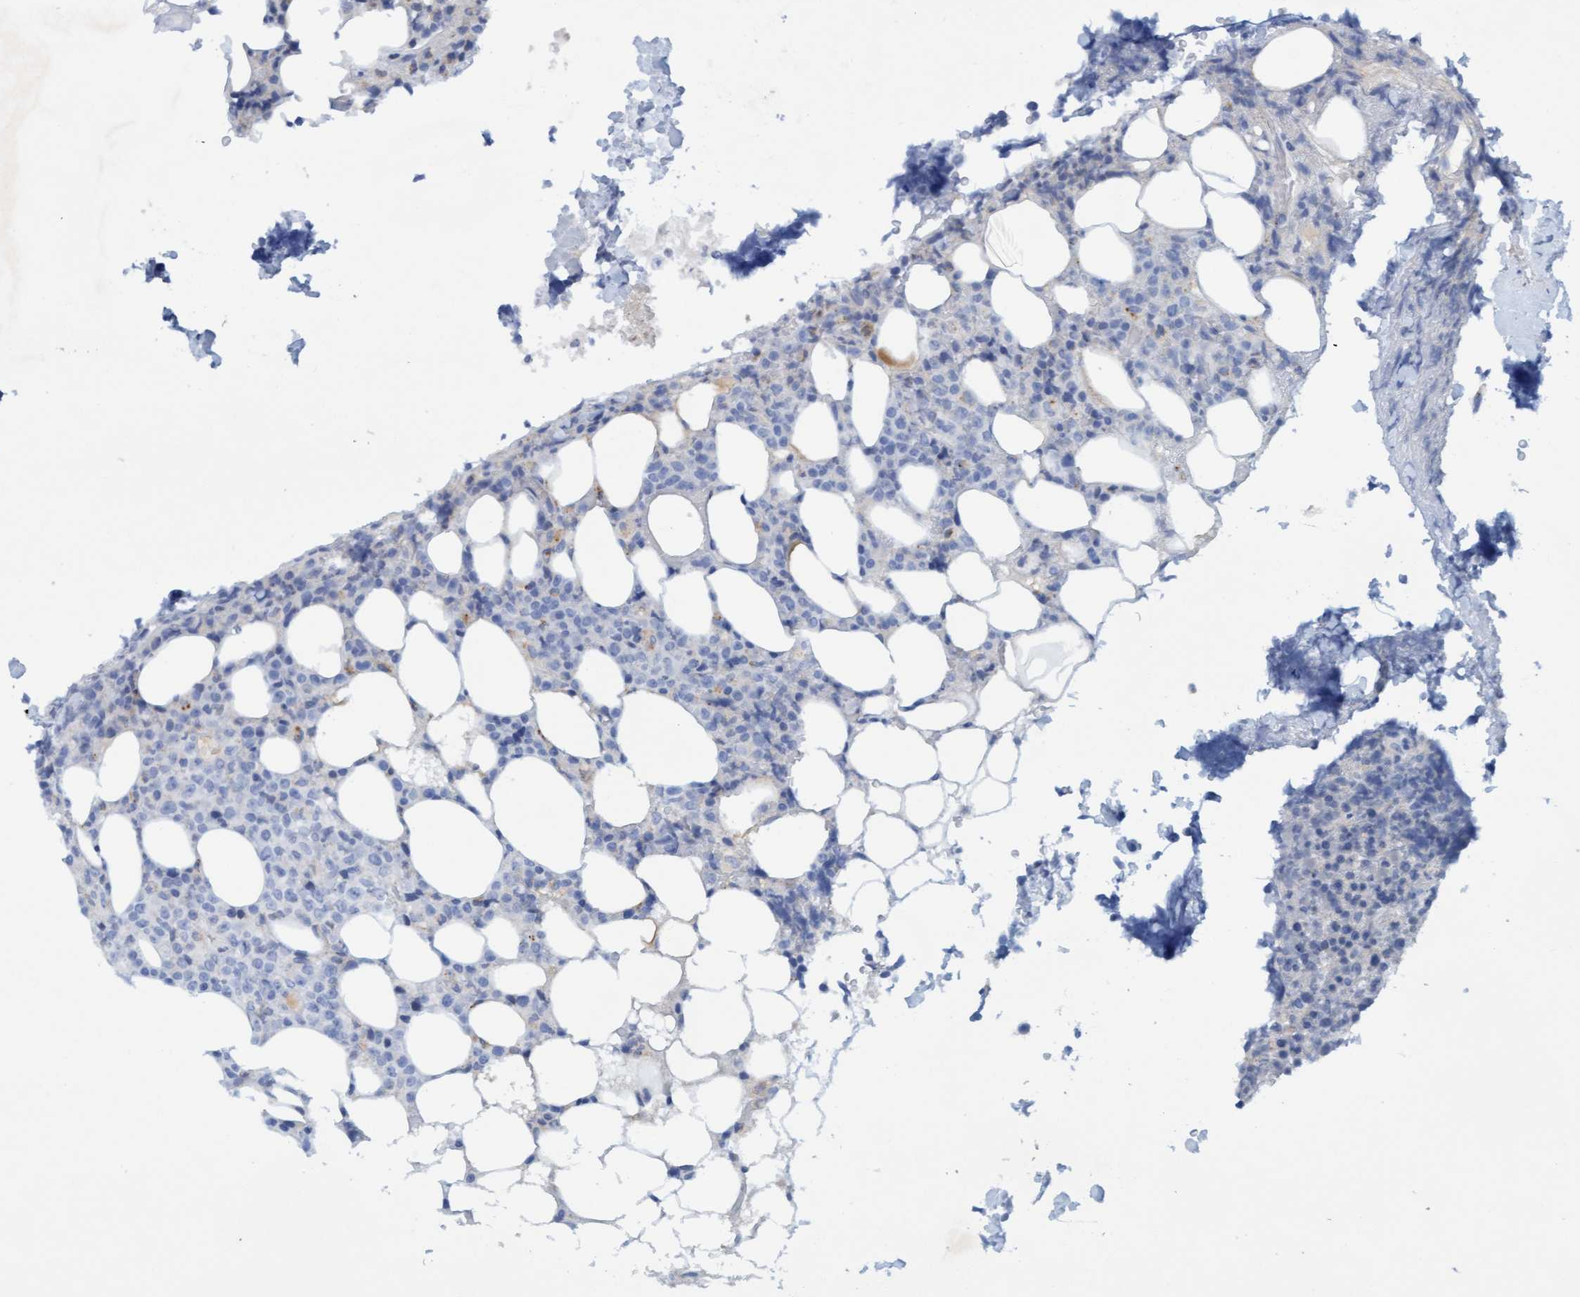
{"staining": {"intensity": "negative", "quantity": "none", "location": "none"}, "tissue": "lymphoma", "cell_type": "Tumor cells", "image_type": "cancer", "snomed": [{"axis": "morphology", "description": "Malignant lymphoma, non-Hodgkin's type, High grade"}, {"axis": "topography", "description": "Lymph node"}], "caption": "An immunohistochemistry (IHC) image of lymphoma is shown. There is no staining in tumor cells of lymphoma.", "gene": "SGSH", "patient": {"sex": "male", "age": 13}}